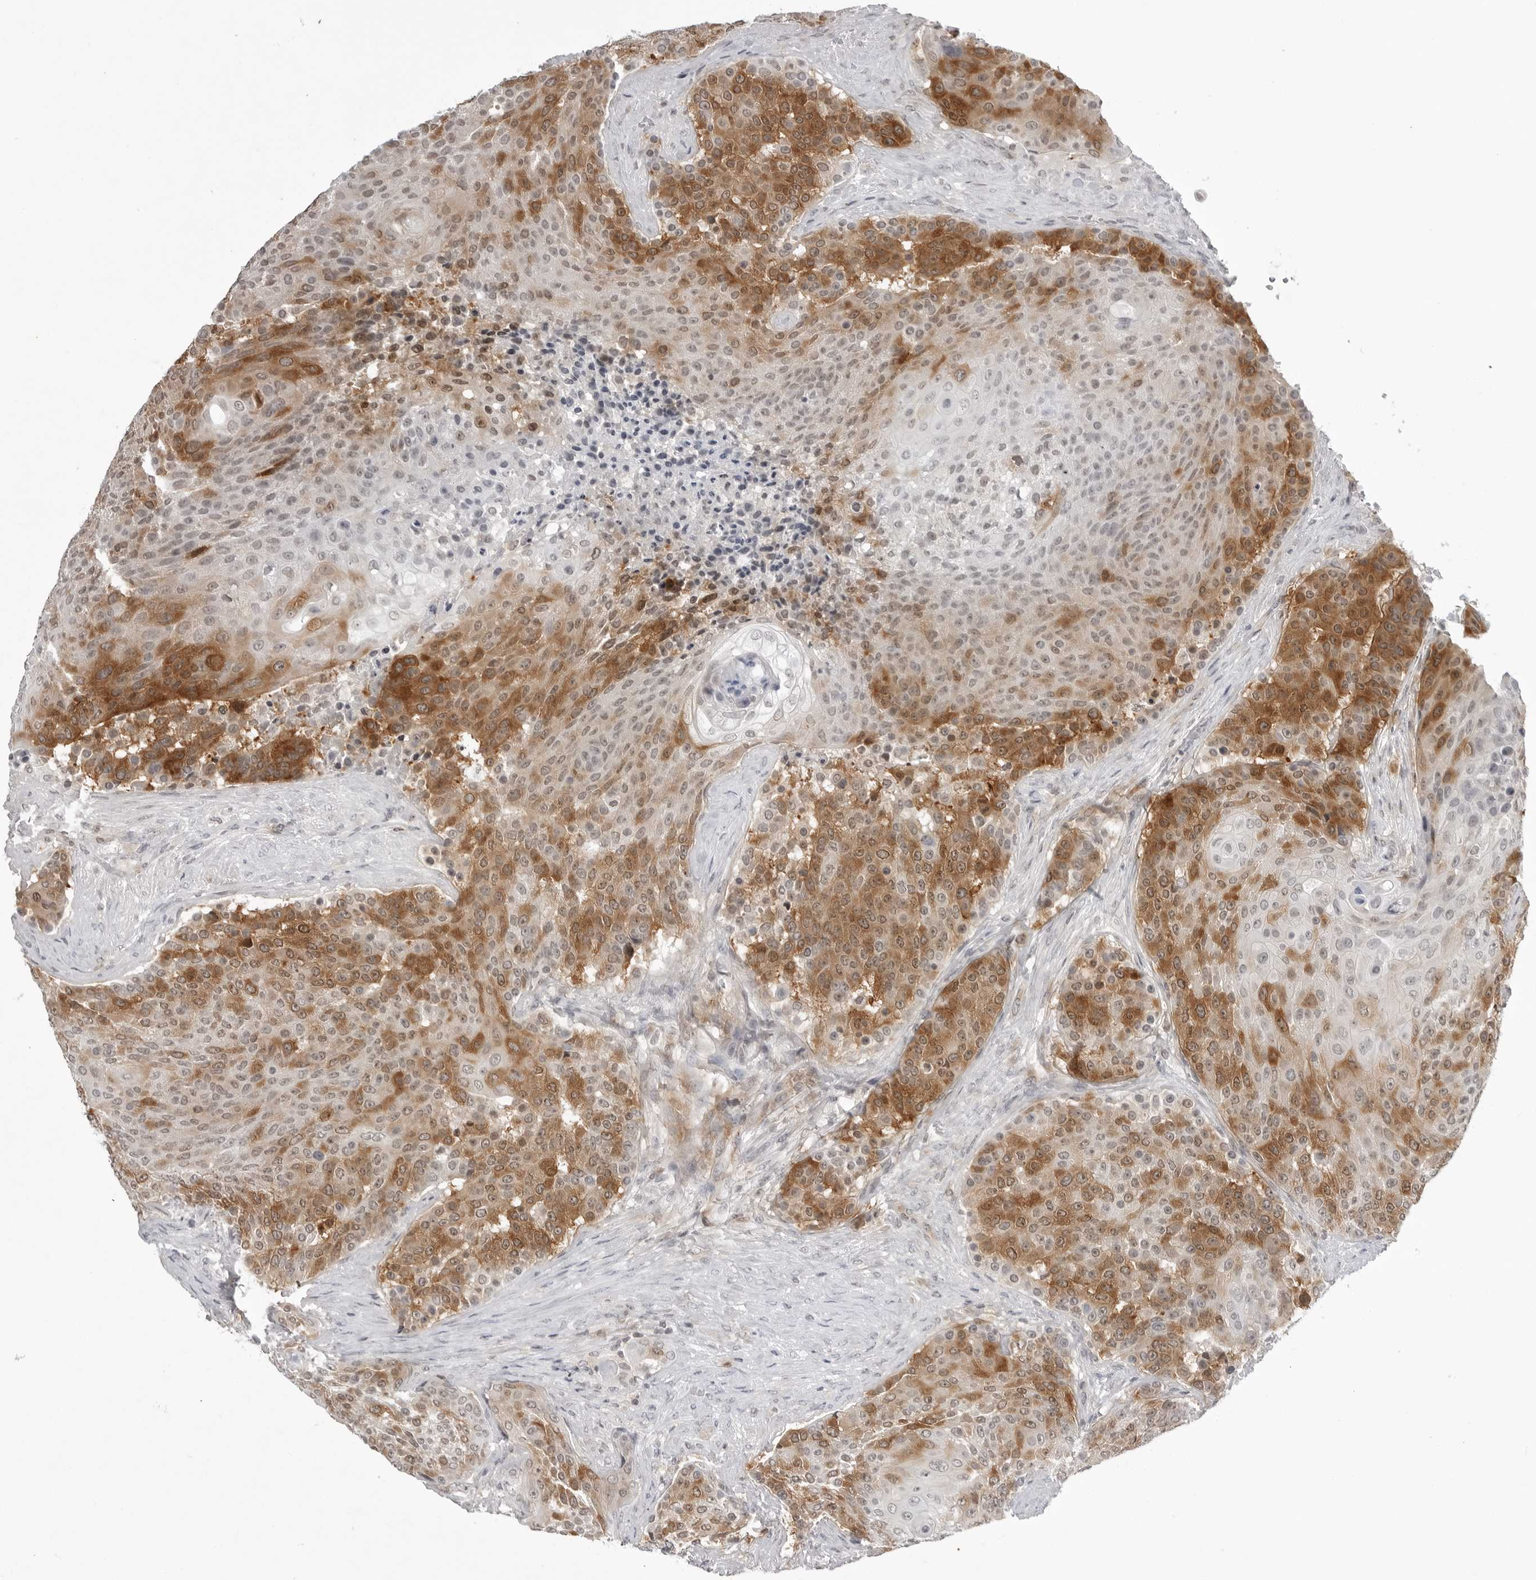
{"staining": {"intensity": "moderate", "quantity": "25%-75%", "location": "cytoplasmic/membranous"}, "tissue": "urothelial cancer", "cell_type": "Tumor cells", "image_type": "cancer", "snomed": [{"axis": "morphology", "description": "Urothelial carcinoma, High grade"}, {"axis": "topography", "description": "Urinary bladder"}], "caption": "Immunohistochemical staining of human urothelial carcinoma (high-grade) reveals medium levels of moderate cytoplasmic/membranous positivity in approximately 25%-75% of tumor cells. (DAB (3,3'-diaminobenzidine) IHC with brightfield microscopy, high magnification).", "gene": "RRM1", "patient": {"sex": "female", "age": 63}}